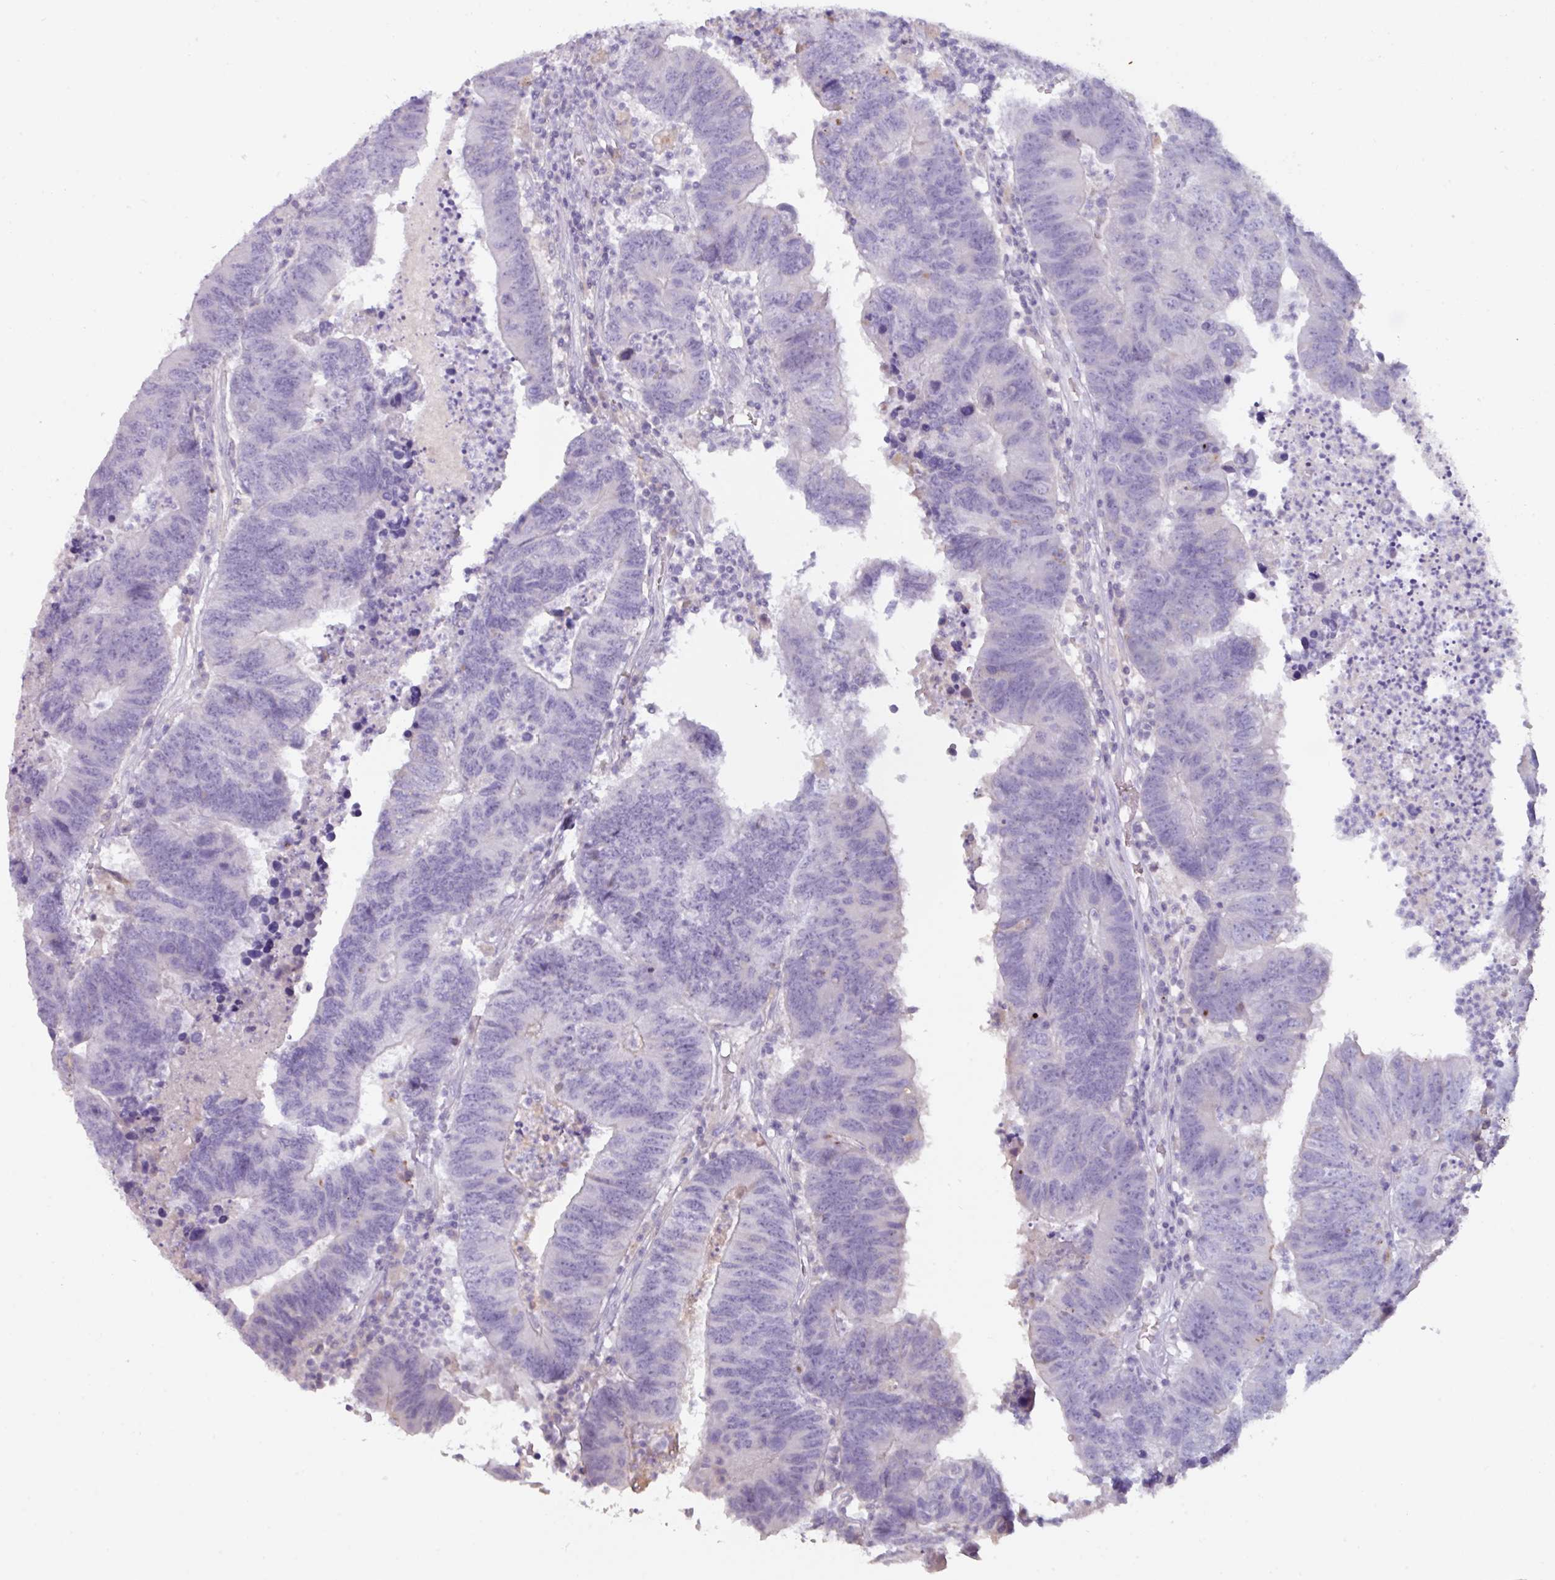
{"staining": {"intensity": "negative", "quantity": "none", "location": "none"}, "tissue": "colorectal cancer", "cell_type": "Tumor cells", "image_type": "cancer", "snomed": [{"axis": "morphology", "description": "Adenocarcinoma, NOS"}, {"axis": "topography", "description": "Colon"}], "caption": "Colorectal adenocarcinoma stained for a protein using IHC demonstrates no positivity tumor cells.", "gene": "OR2T10", "patient": {"sex": "female", "age": 48}}